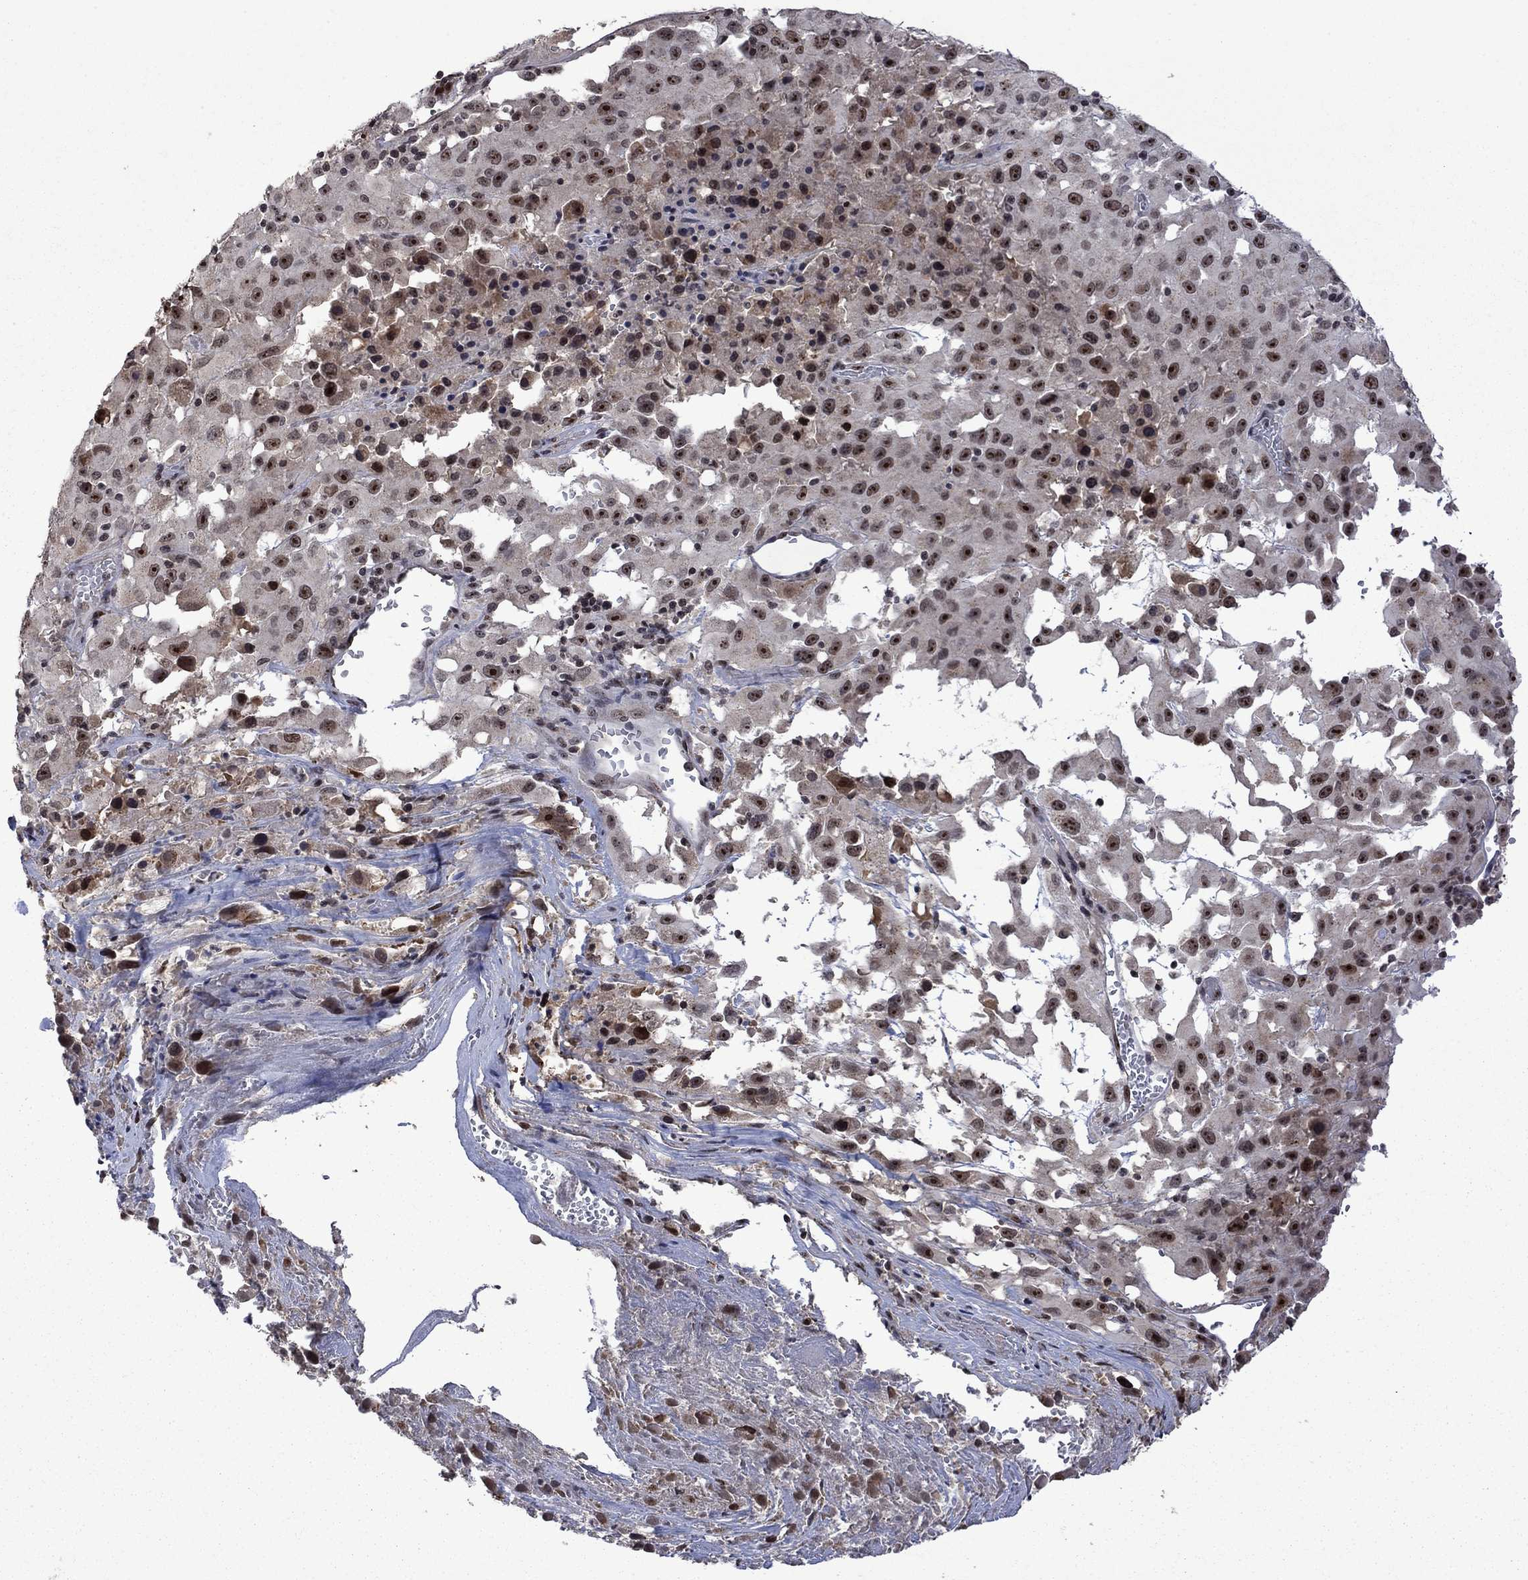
{"staining": {"intensity": "moderate", "quantity": "25%-75%", "location": "nuclear"}, "tissue": "melanoma", "cell_type": "Tumor cells", "image_type": "cancer", "snomed": [{"axis": "morphology", "description": "Malignant melanoma, Metastatic site"}, {"axis": "topography", "description": "Lymph node"}], "caption": "The histopathology image reveals staining of malignant melanoma (metastatic site), revealing moderate nuclear protein staining (brown color) within tumor cells. Nuclei are stained in blue.", "gene": "FBL", "patient": {"sex": "male", "age": 50}}